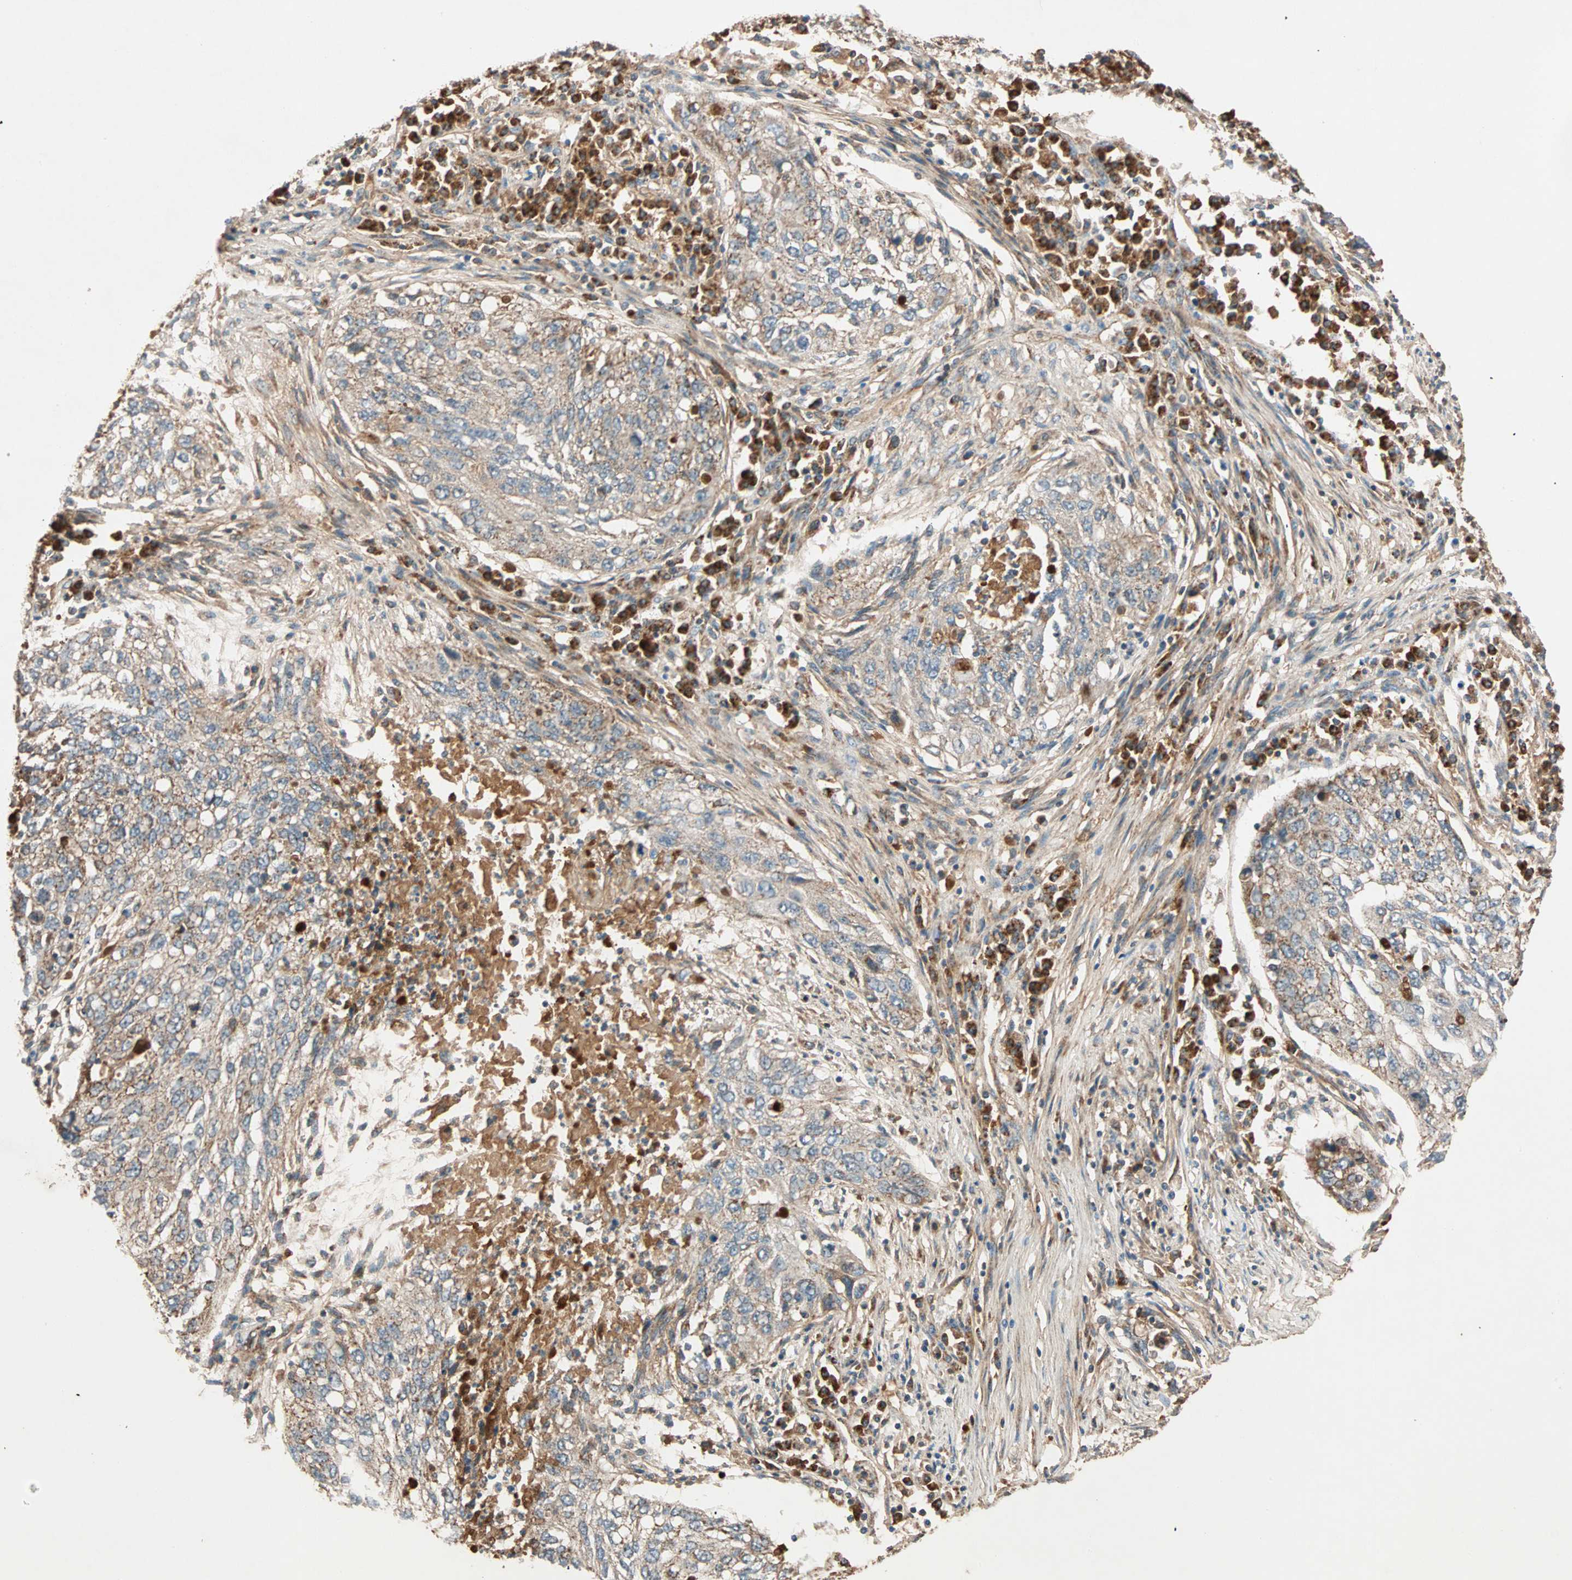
{"staining": {"intensity": "moderate", "quantity": ">75%", "location": "cytoplasmic/membranous"}, "tissue": "lung cancer", "cell_type": "Tumor cells", "image_type": "cancer", "snomed": [{"axis": "morphology", "description": "Squamous cell carcinoma, NOS"}, {"axis": "topography", "description": "Lung"}], "caption": "This is a micrograph of IHC staining of lung cancer (squamous cell carcinoma), which shows moderate positivity in the cytoplasmic/membranous of tumor cells.", "gene": "MAPK1", "patient": {"sex": "female", "age": 63}}